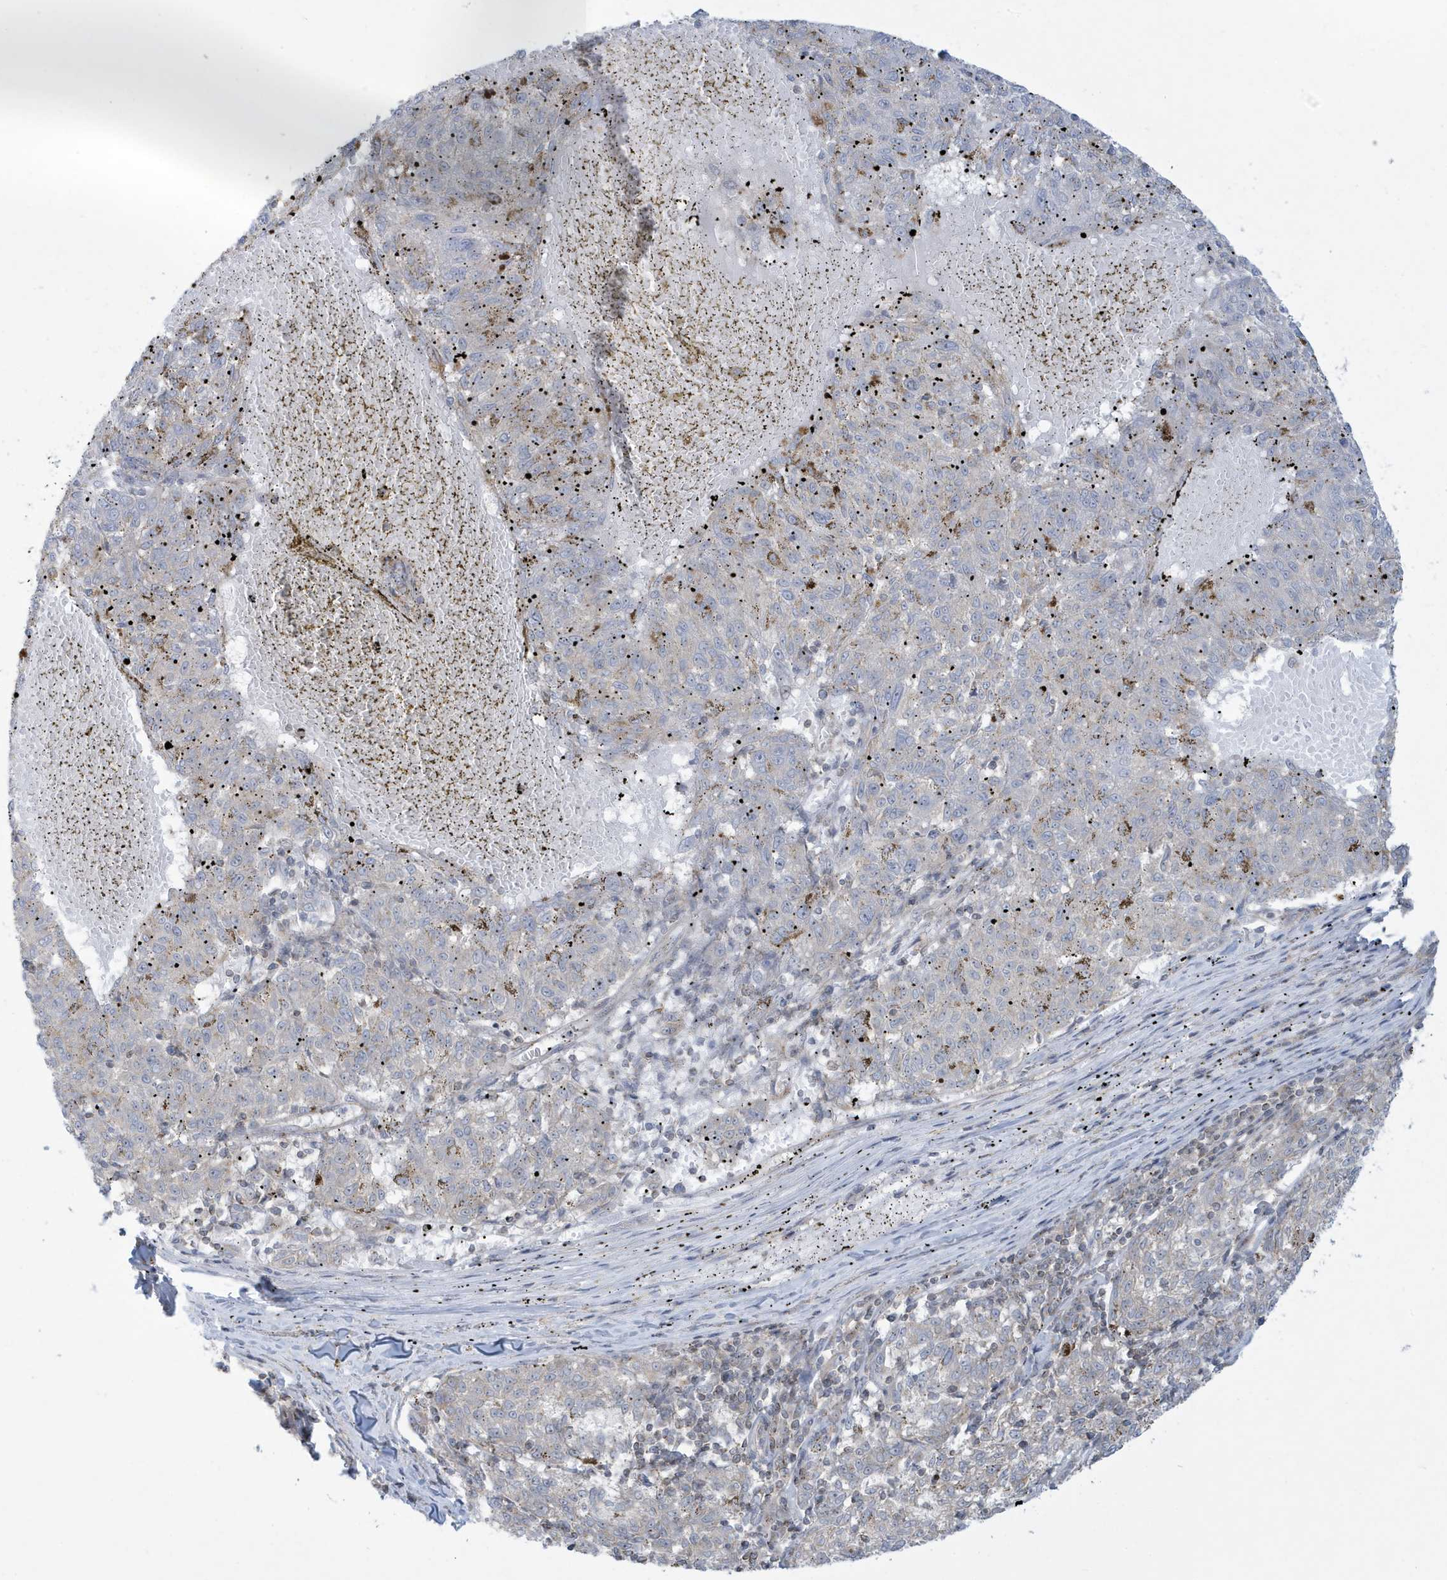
{"staining": {"intensity": "weak", "quantity": "<25%", "location": "cytoplasmic/membranous"}, "tissue": "melanoma", "cell_type": "Tumor cells", "image_type": "cancer", "snomed": [{"axis": "morphology", "description": "Malignant melanoma, NOS"}, {"axis": "topography", "description": "Skin"}], "caption": "This is an immunohistochemistry (IHC) micrograph of human malignant melanoma. There is no staining in tumor cells.", "gene": "SLAMF9", "patient": {"sex": "female", "age": 72}}